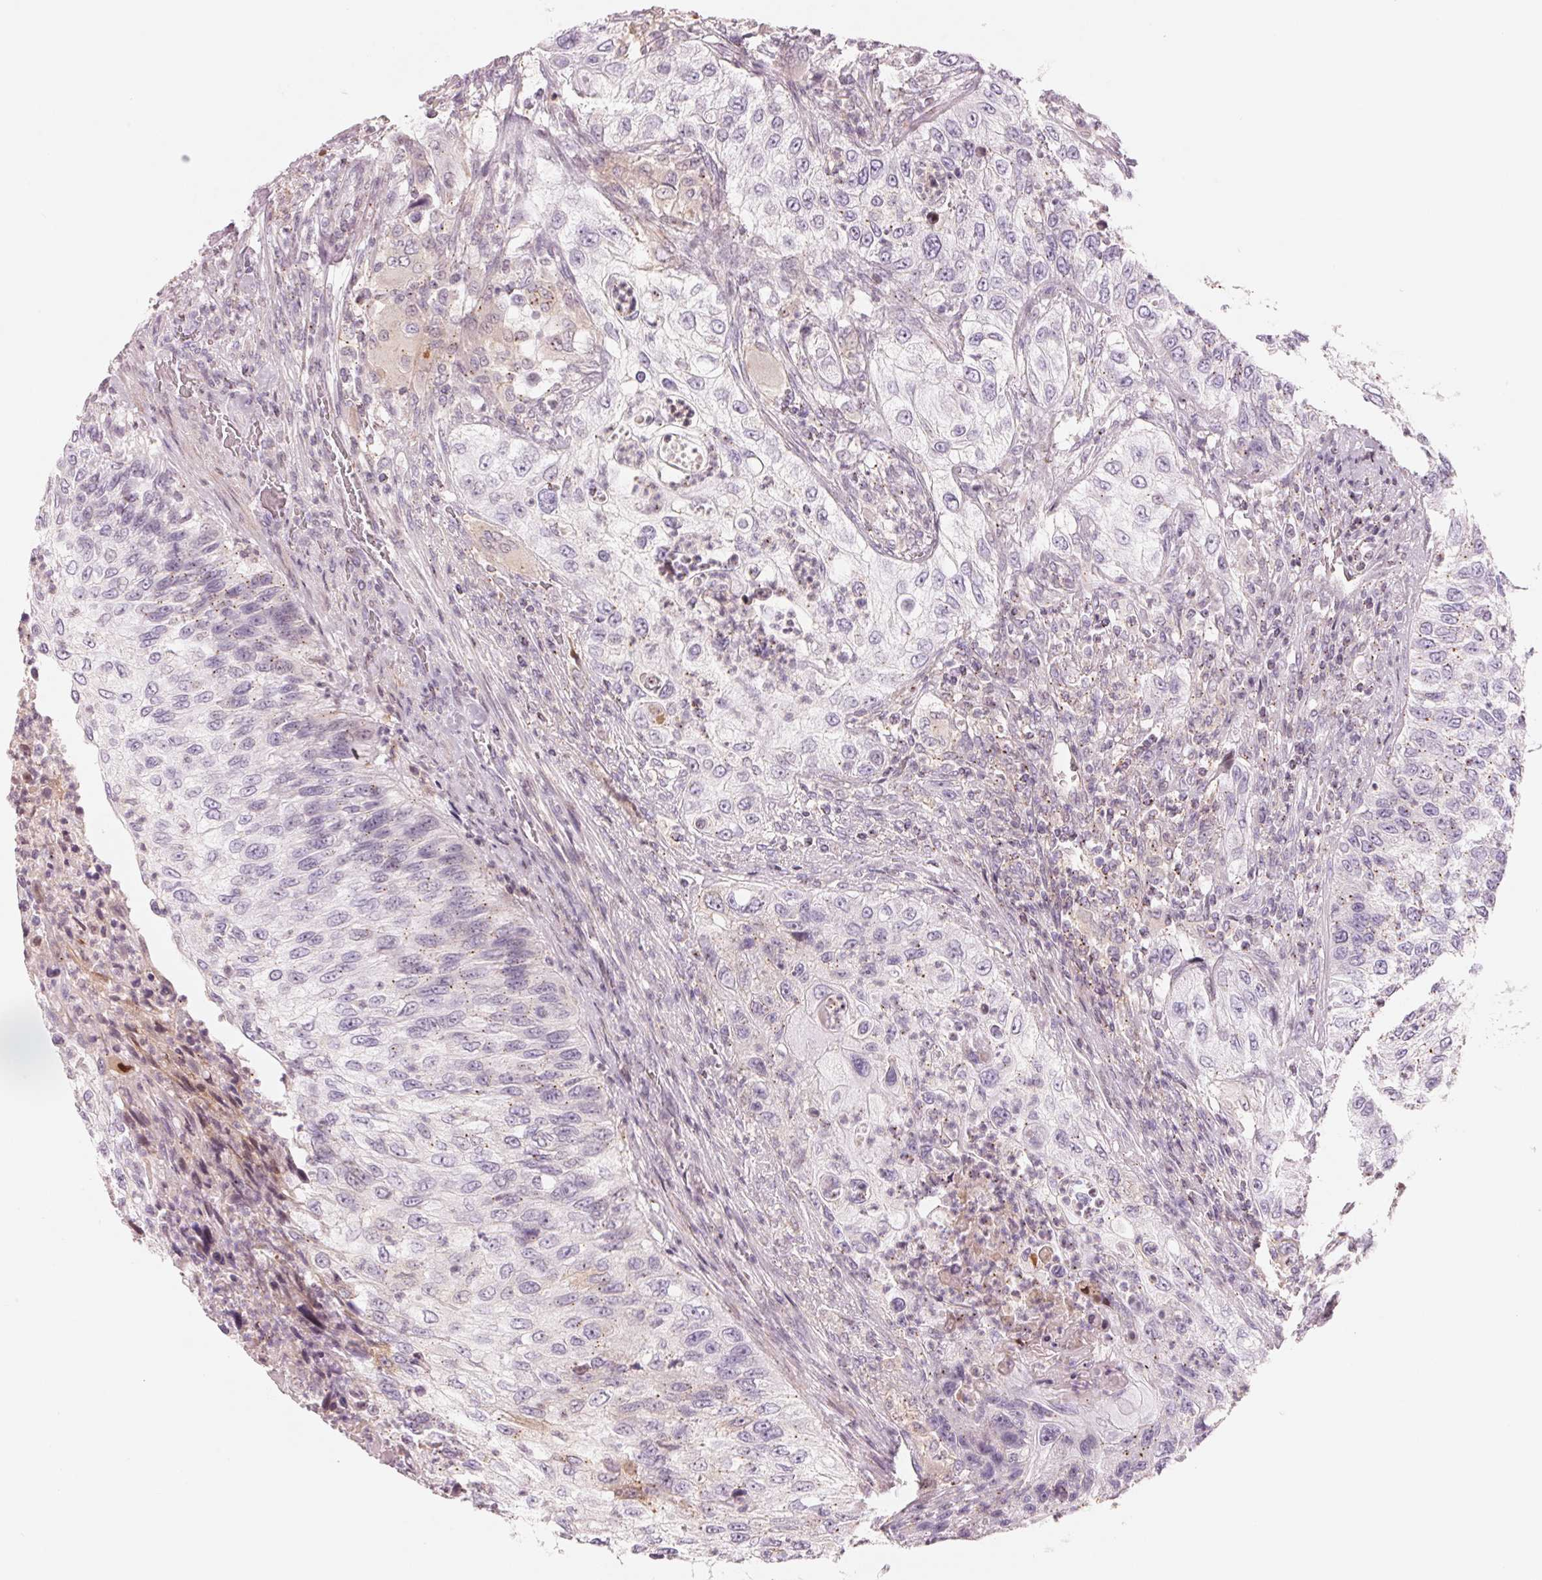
{"staining": {"intensity": "negative", "quantity": "none", "location": "none"}, "tissue": "urothelial cancer", "cell_type": "Tumor cells", "image_type": "cancer", "snomed": [{"axis": "morphology", "description": "Urothelial carcinoma, High grade"}, {"axis": "topography", "description": "Urinary bladder"}], "caption": "There is no significant expression in tumor cells of urothelial cancer.", "gene": "SLC17A4", "patient": {"sex": "female", "age": 60}}